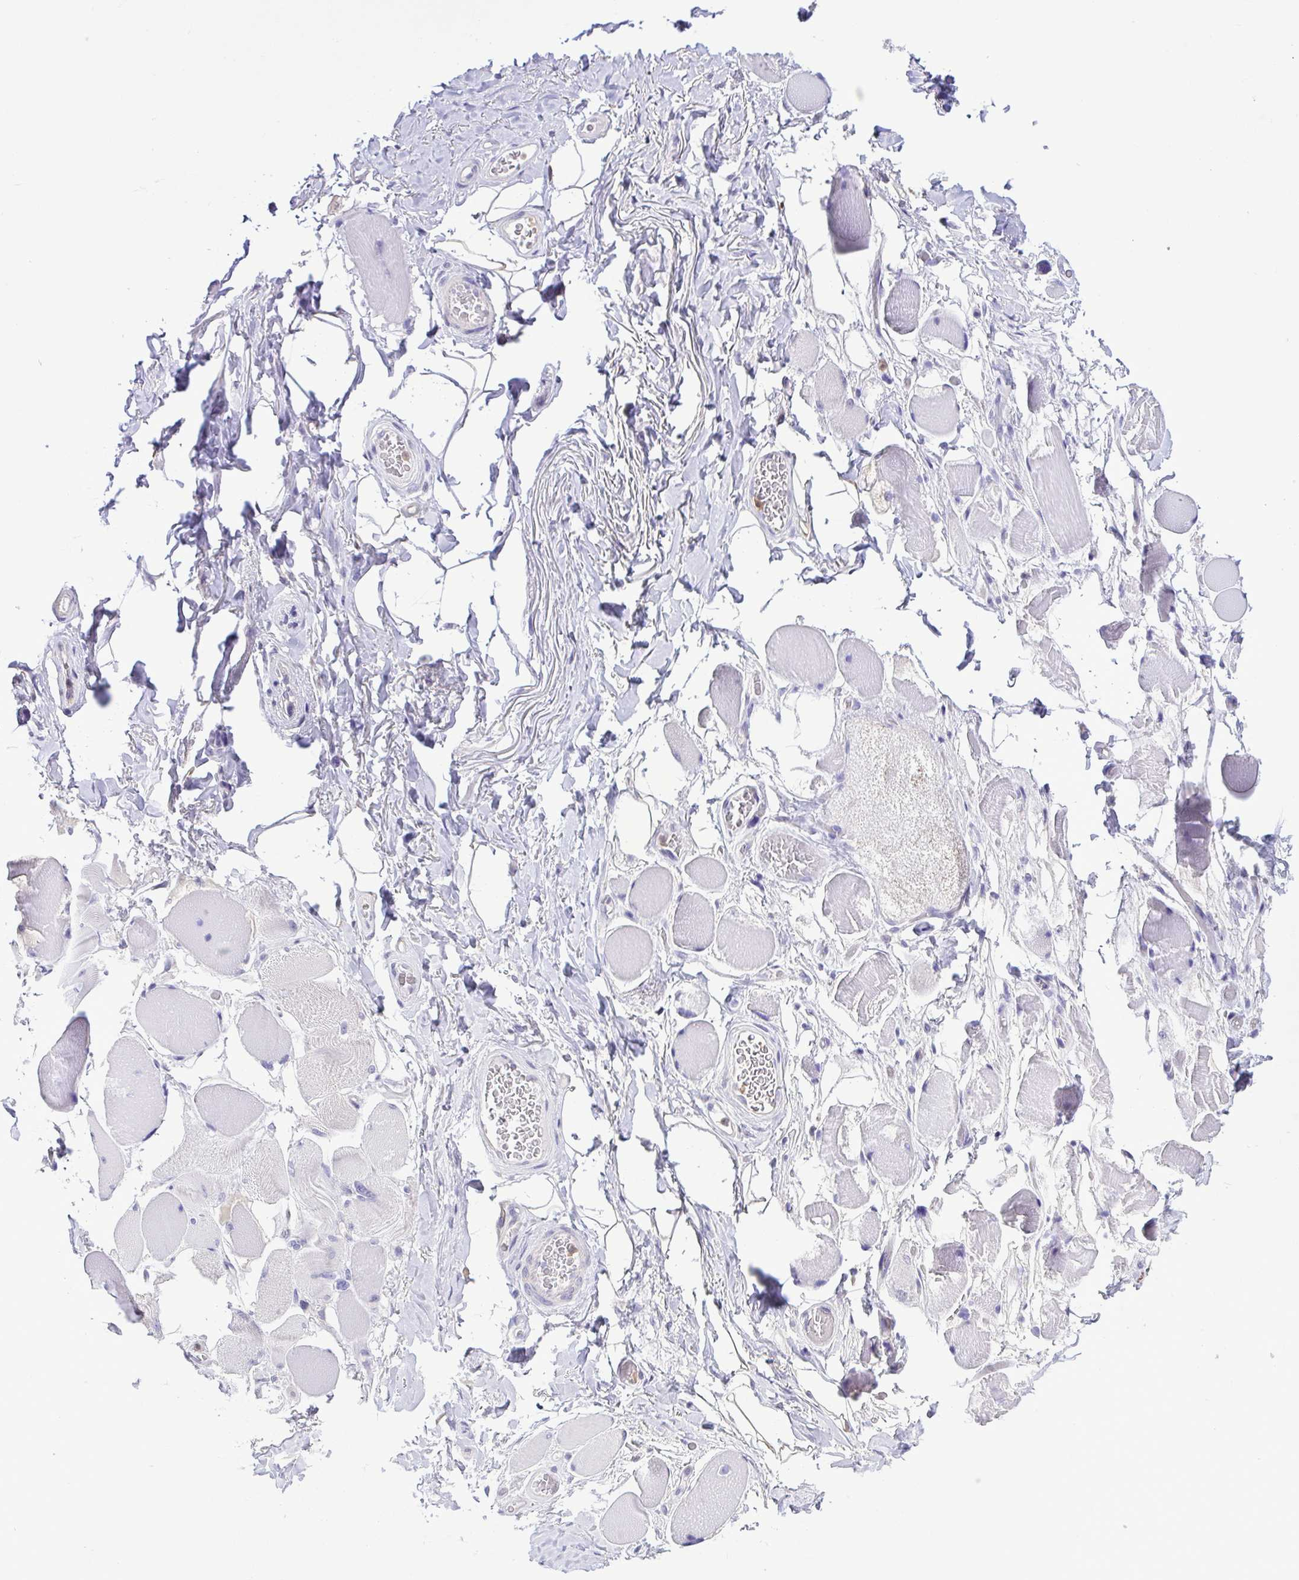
{"staining": {"intensity": "negative", "quantity": "none", "location": "none"}, "tissue": "skeletal muscle", "cell_type": "Myocytes", "image_type": "normal", "snomed": [{"axis": "morphology", "description": "Normal tissue, NOS"}, {"axis": "topography", "description": "Skeletal muscle"}, {"axis": "topography", "description": "Anal"}, {"axis": "topography", "description": "Peripheral nerve tissue"}], "caption": "This is a histopathology image of immunohistochemistry staining of unremarkable skeletal muscle, which shows no positivity in myocytes. (Brightfield microscopy of DAB IHC at high magnification).", "gene": "CBY2", "patient": {"sex": "male", "age": 53}}